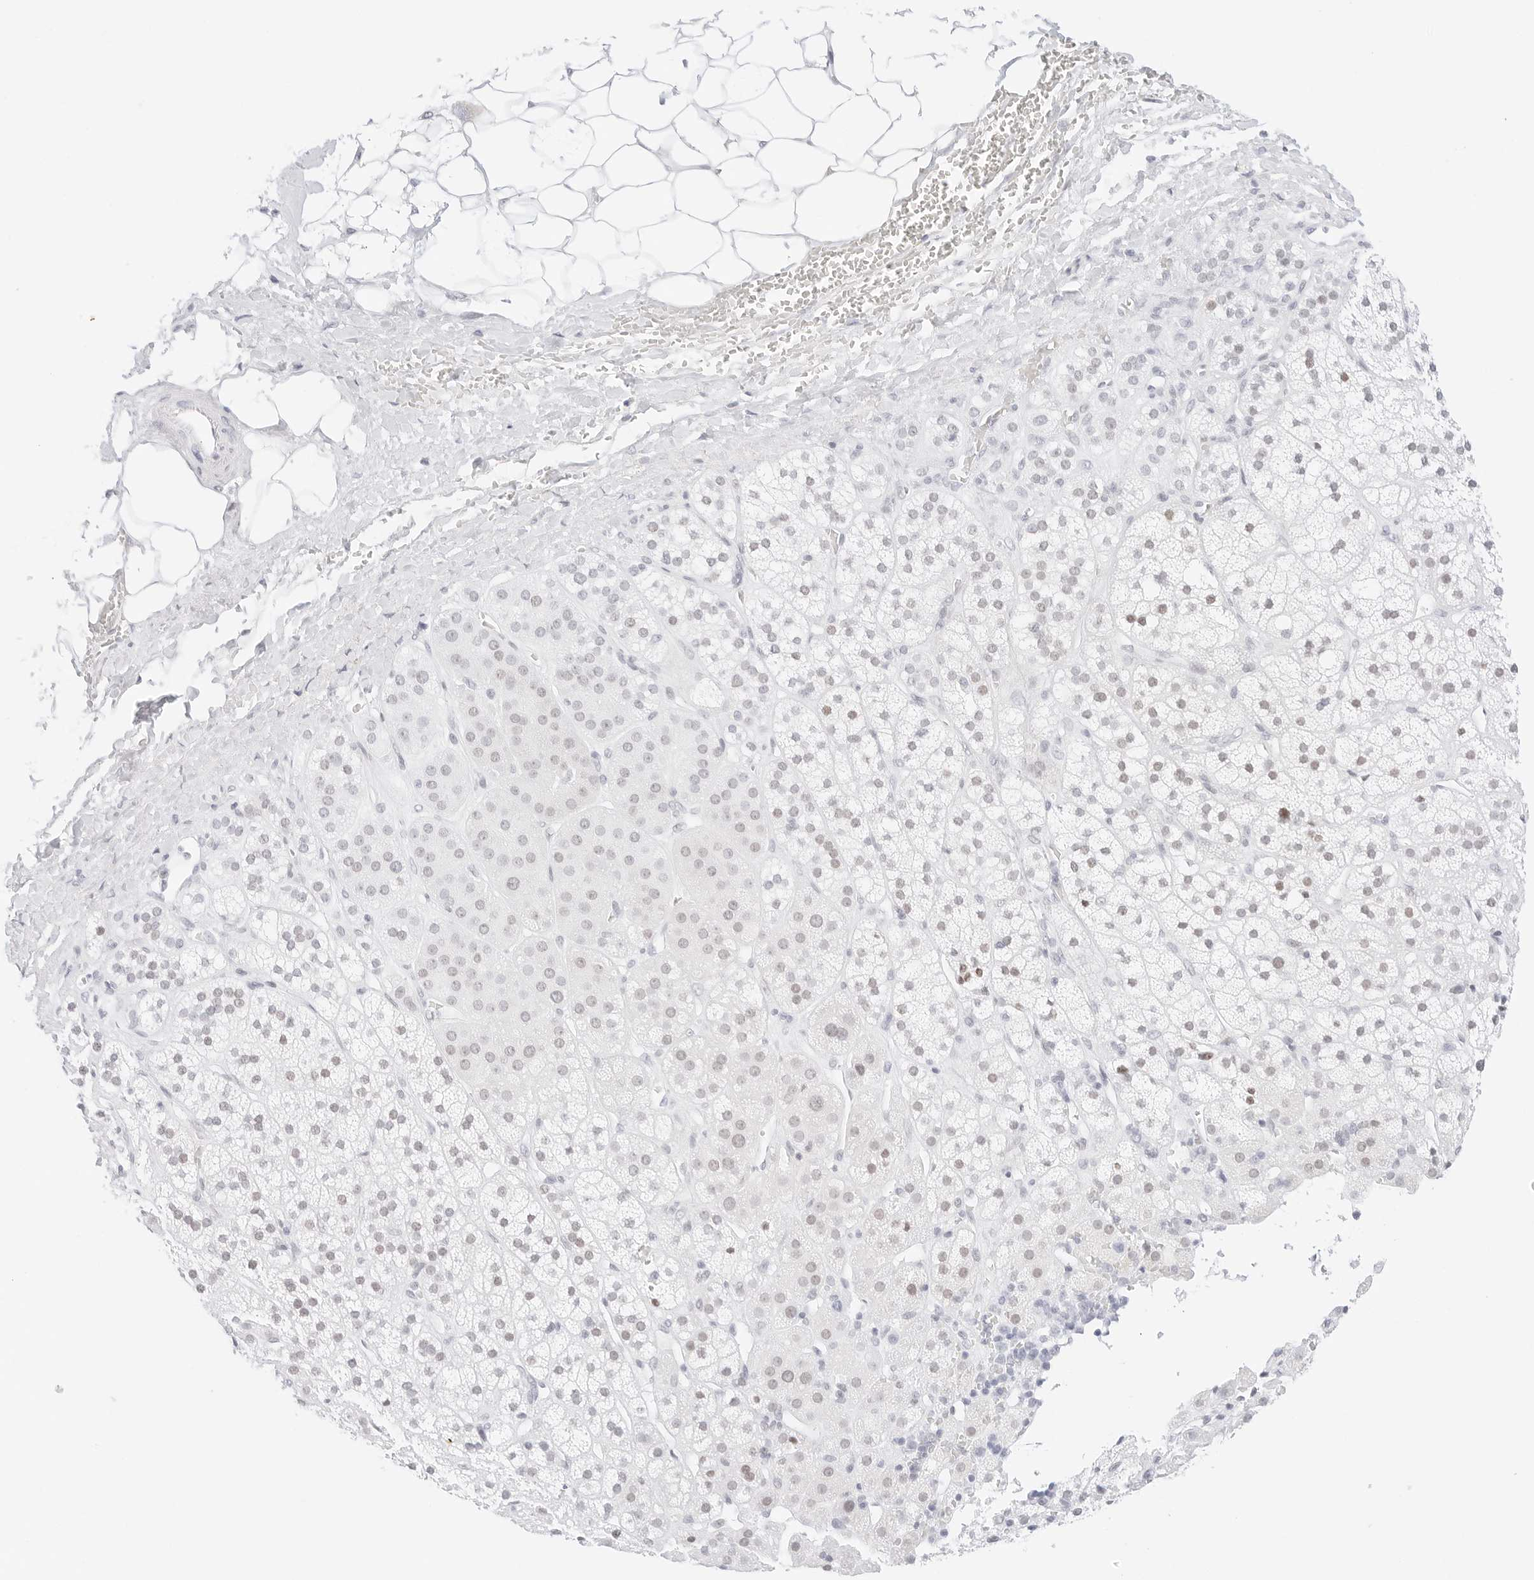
{"staining": {"intensity": "weak", "quantity": "<25%", "location": "nuclear"}, "tissue": "adrenal gland", "cell_type": "Glandular cells", "image_type": "normal", "snomed": [{"axis": "morphology", "description": "Normal tissue, NOS"}, {"axis": "topography", "description": "Adrenal gland"}], "caption": "DAB immunohistochemical staining of benign adrenal gland demonstrates no significant positivity in glandular cells.", "gene": "CDH1", "patient": {"sex": "male", "age": 56}}